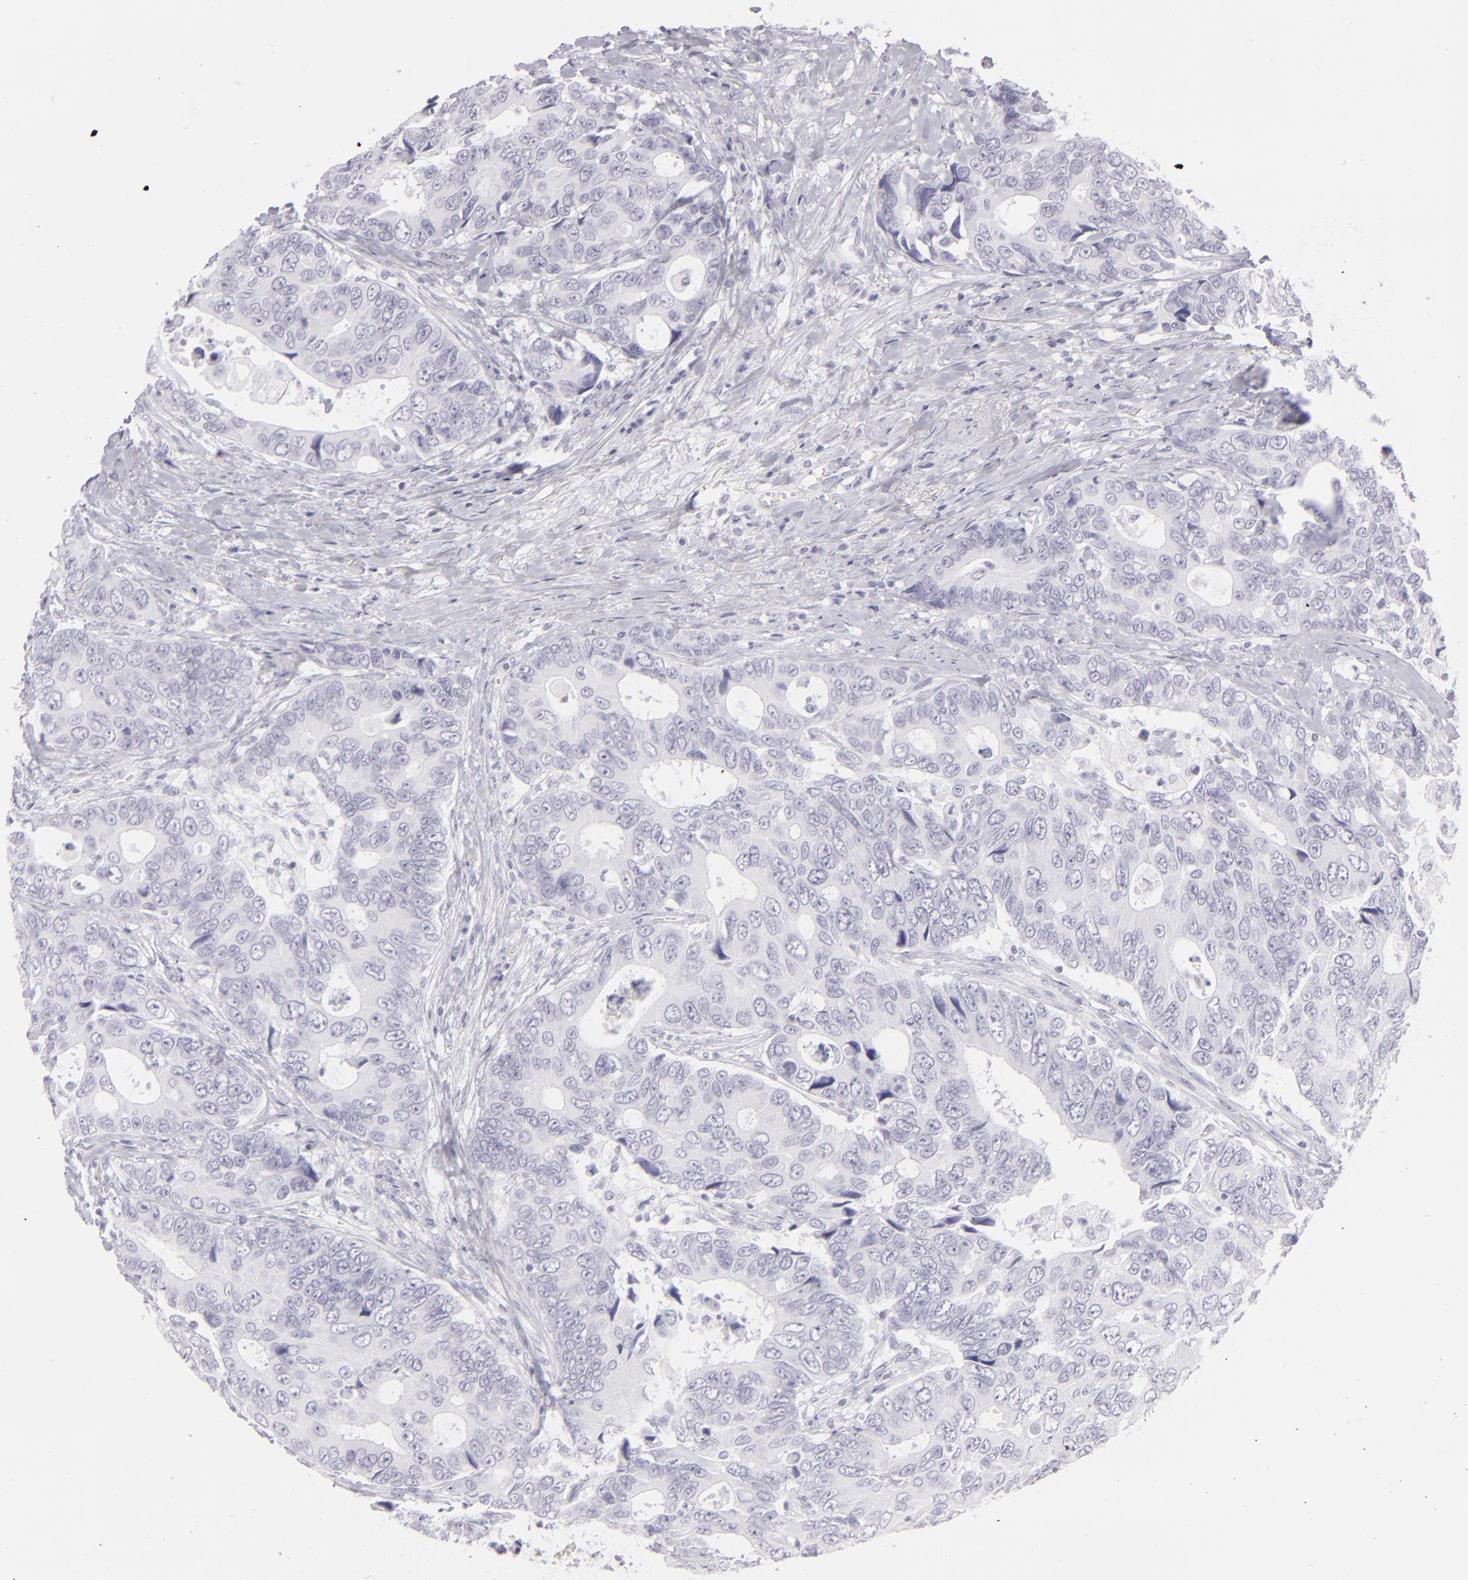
{"staining": {"intensity": "negative", "quantity": "none", "location": "none"}, "tissue": "colorectal cancer", "cell_type": "Tumor cells", "image_type": "cancer", "snomed": [{"axis": "morphology", "description": "Adenocarcinoma, NOS"}, {"axis": "topography", "description": "Rectum"}], "caption": "Immunohistochemical staining of colorectal cancer (adenocarcinoma) demonstrates no significant expression in tumor cells.", "gene": "FLG", "patient": {"sex": "female", "age": 67}}